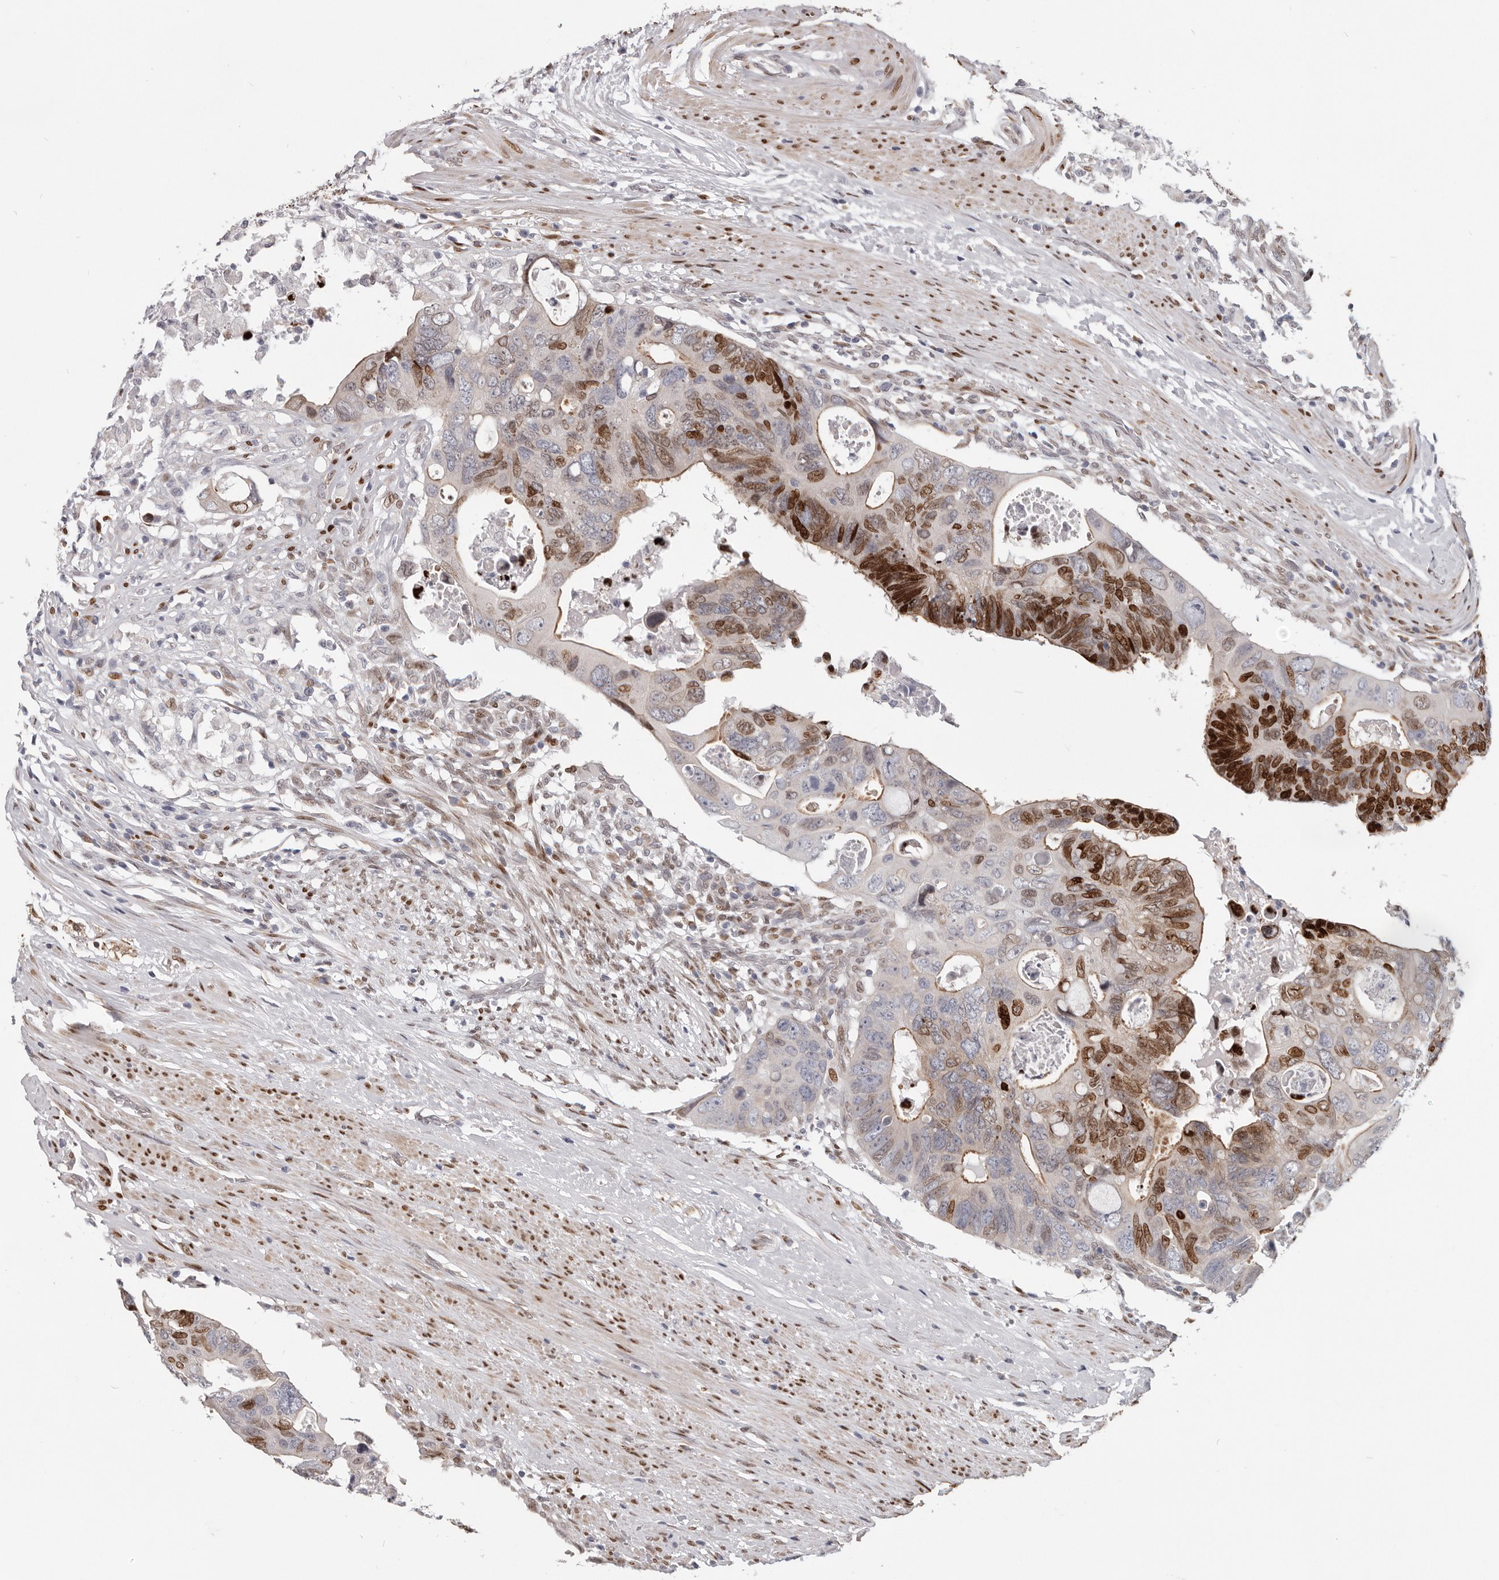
{"staining": {"intensity": "strong", "quantity": "25%-75%", "location": "nuclear"}, "tissue": "colorectal cancer", "cell_type": "Tumor cells", "image_type": "cancer", "snomed": [{"axis": "morphology", "description": "Adenocarcinoma, NOS"}, {"axis": "topography", "description": "Rectum"}], "caption": "The histopathology image shows immunohistochemical staining of adenocarcinoma (colorectal). There is strong nuclear staining is appreciated in approximately 25%-75% of tumor cells.", "gene": "SRP19", "patient": {"sex": "male", "age": 53}}